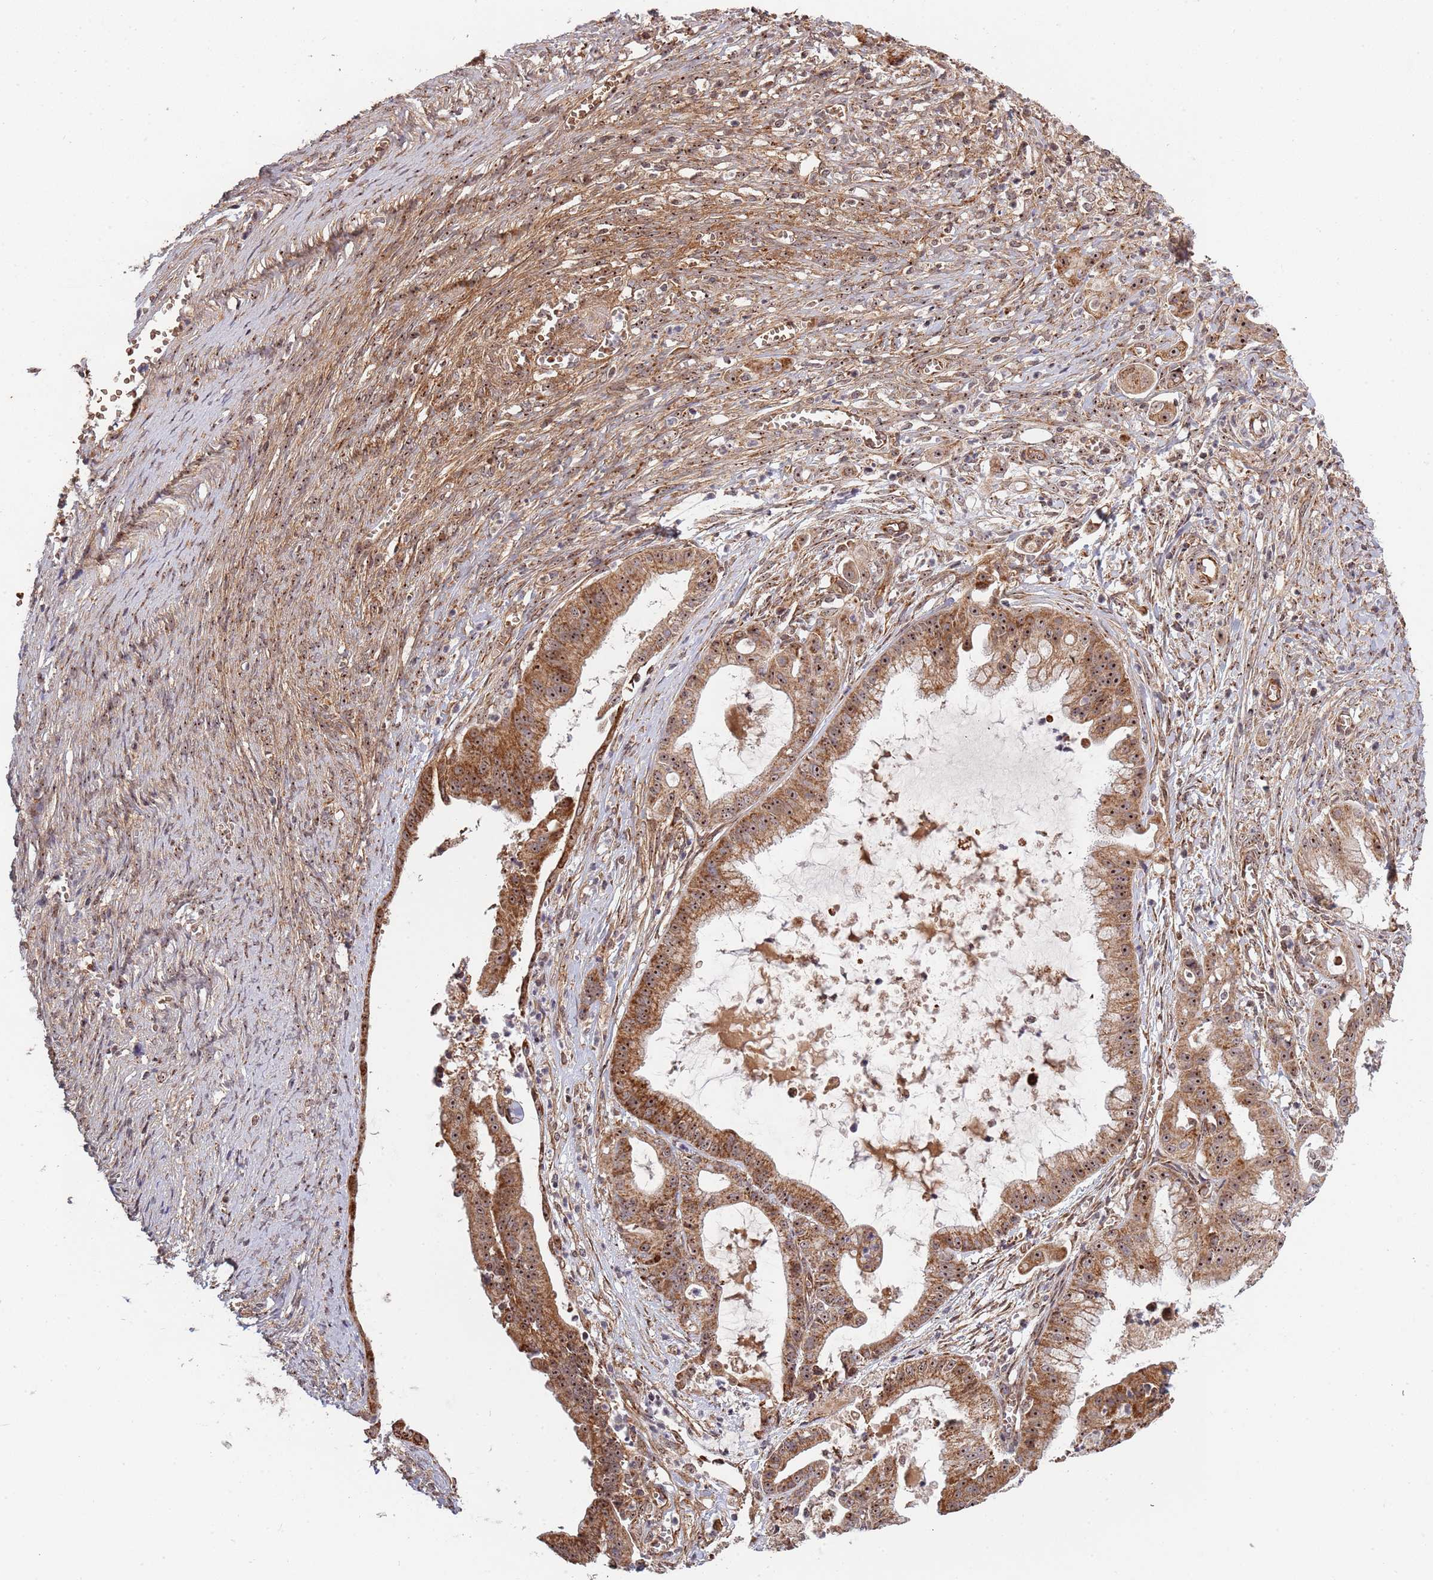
{"staining": {"intensity": "moderate", "quantity": ">75%", "location": "cytoplasmic/membranous,nuclear"}, "tissue": "ovarian cancer", "cell_type": "Tumor cells", "image_type": "cancer", "snomed": [{"axis": "morphology", "description": "Cystadenocarcinoma, mucinous, NOS"}, {"axis": "topography", "description": "Ovary"}], "caption": "A histopathology image showing moderate cytoplasmic/membranous and nuclear expression in about >75% of tumor cells in ovarian cancer (mucinous cystadenocarcinoma), as visualized by brown immunohistochemical staining.", "gene": "DCHS1", "patient": {"sex": "female", "age": 70}}